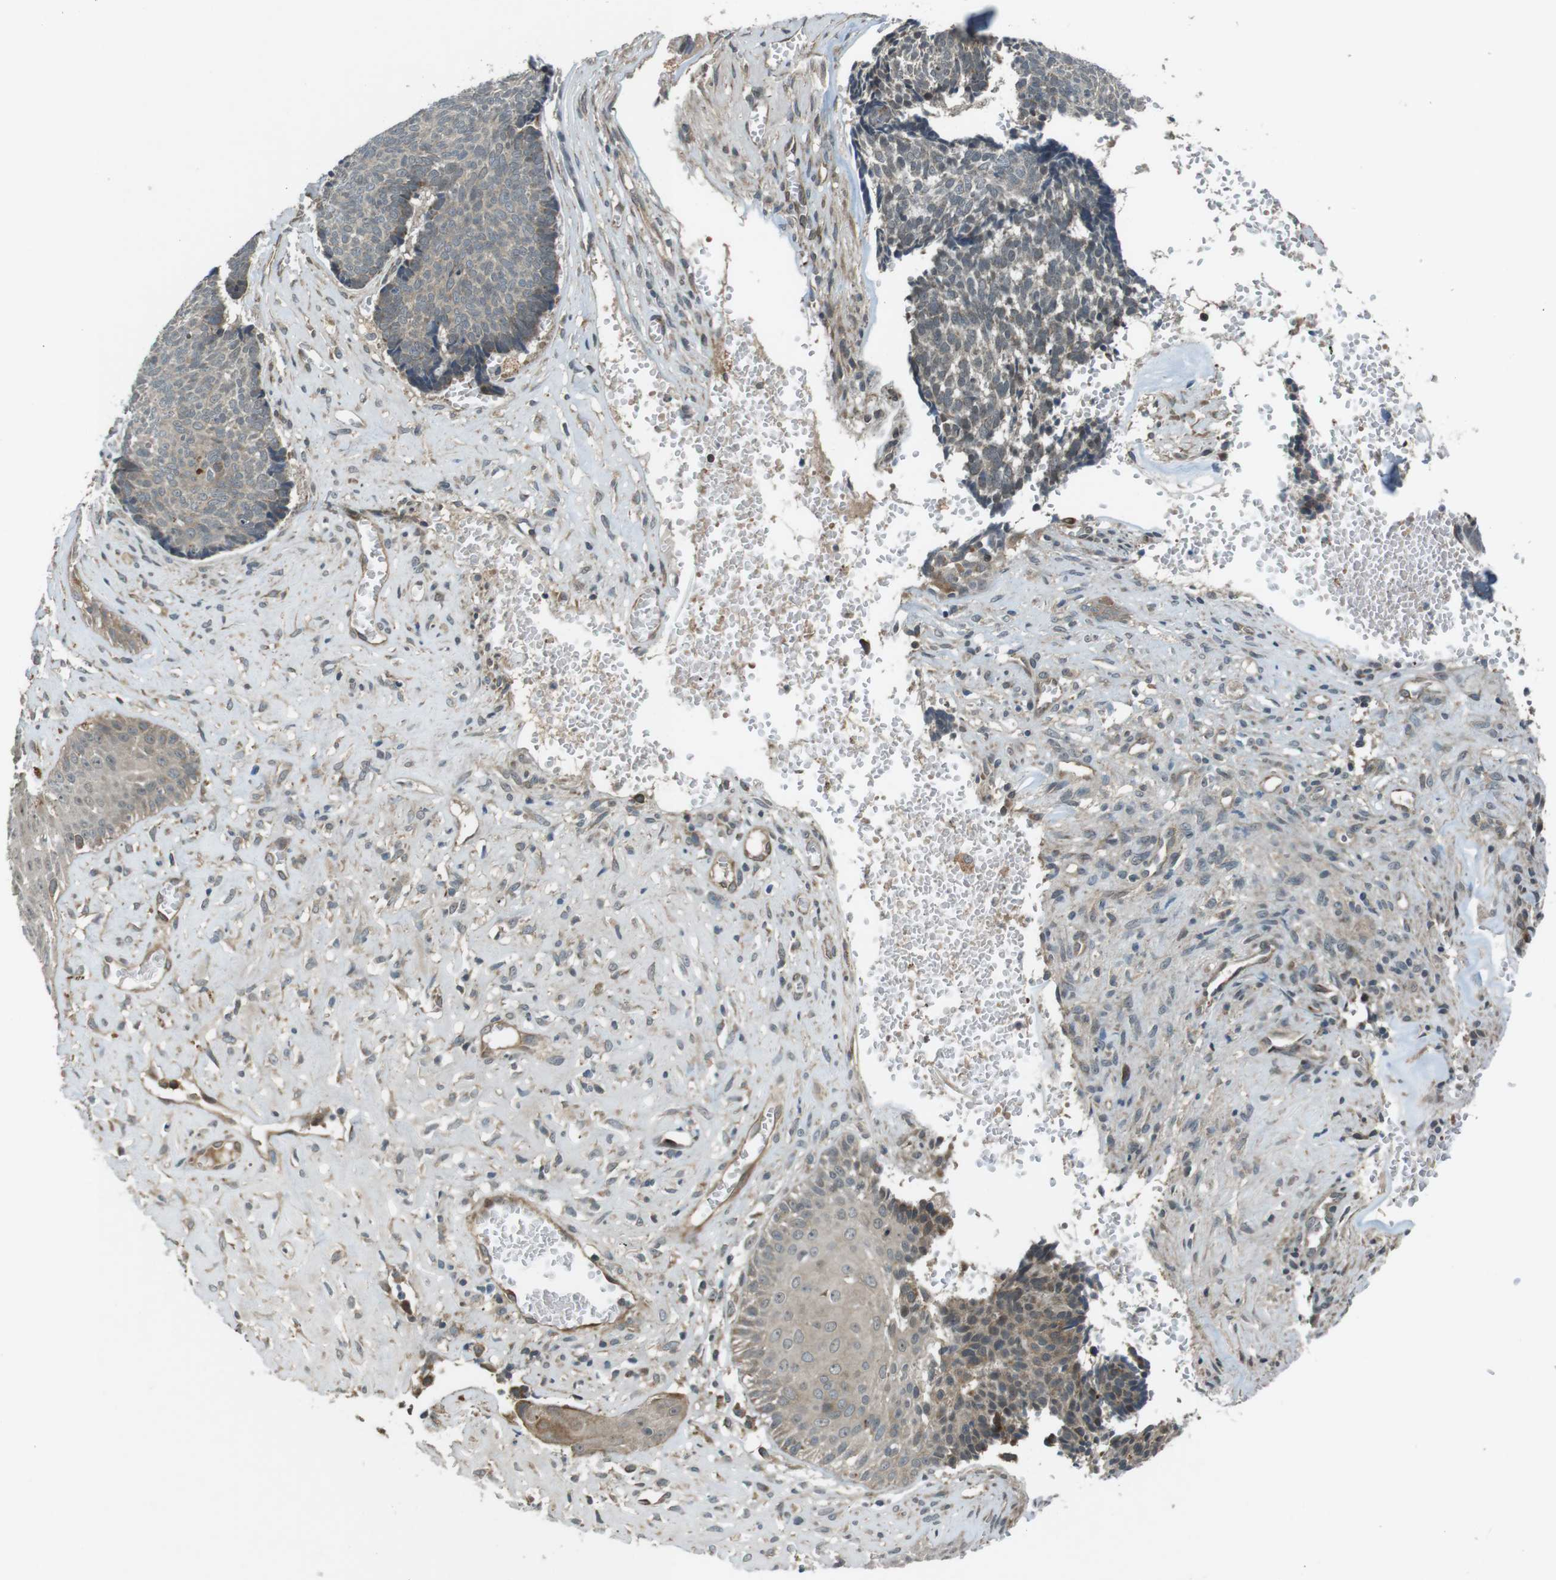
{"staining": {"intensity": "weak", "quantity": "25%-75%", "location": "cytoplasmic/membranous"}, "tissue": "skin cancer", "cell_type": "Tumor cells", "image_type": "cancer", "snomed": [{"axis": "morphology", "description": "Basal cell carcinoma"}, {"axis": "topography", "description": "Skin"}], "caption": "A brown stain shows weak cytoplasmic/membranous positivity of a protein in human skin cancer (basal cell carcinoma) tumor cells.", "gene": "IFFO2", "patient": {"sex": "male", "age": 84}}